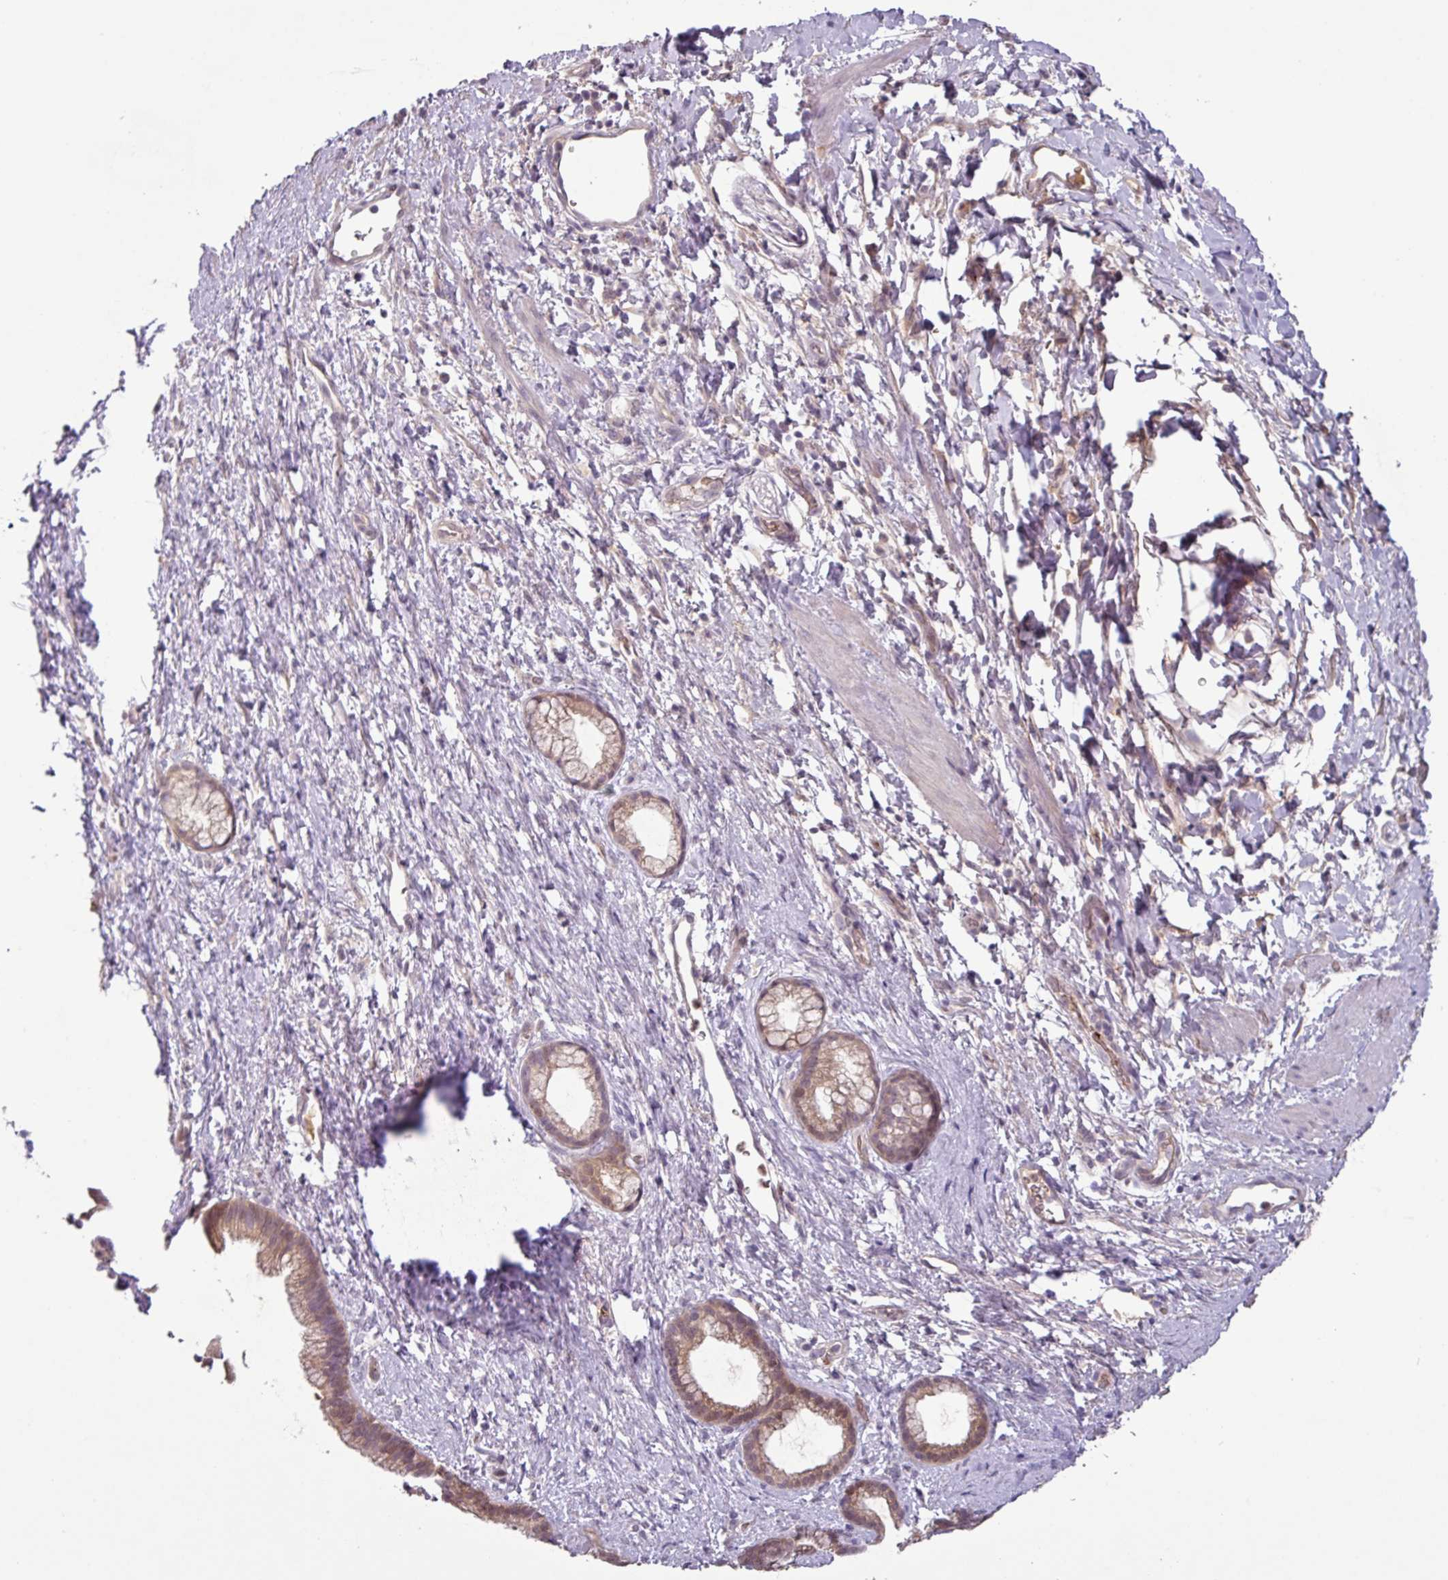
{"staining": {"intensity": "weak", "quantity": "25%-75%", "location": "cytoplasmic/membranous,nuclear"}, "tissue": "pancreatic cancer", "cell_type": "Tumor cells", "image_type": "cancer", "snomed": [{"axis": "morphology", "description": "Adenocarcinoma, NOS"}, {"axis": "topography", "description": "Pancreas"}], "caption": "About 25%-75% of tumor cells in adenocarcinoma (pancreatic) reveal weak cytoplasmic/membranous and nuclear protein positivity as visualized by brown immunohistochemical staining.", "gene": "SLC5A10", "patient": {"sex": "male", "age": 68}}